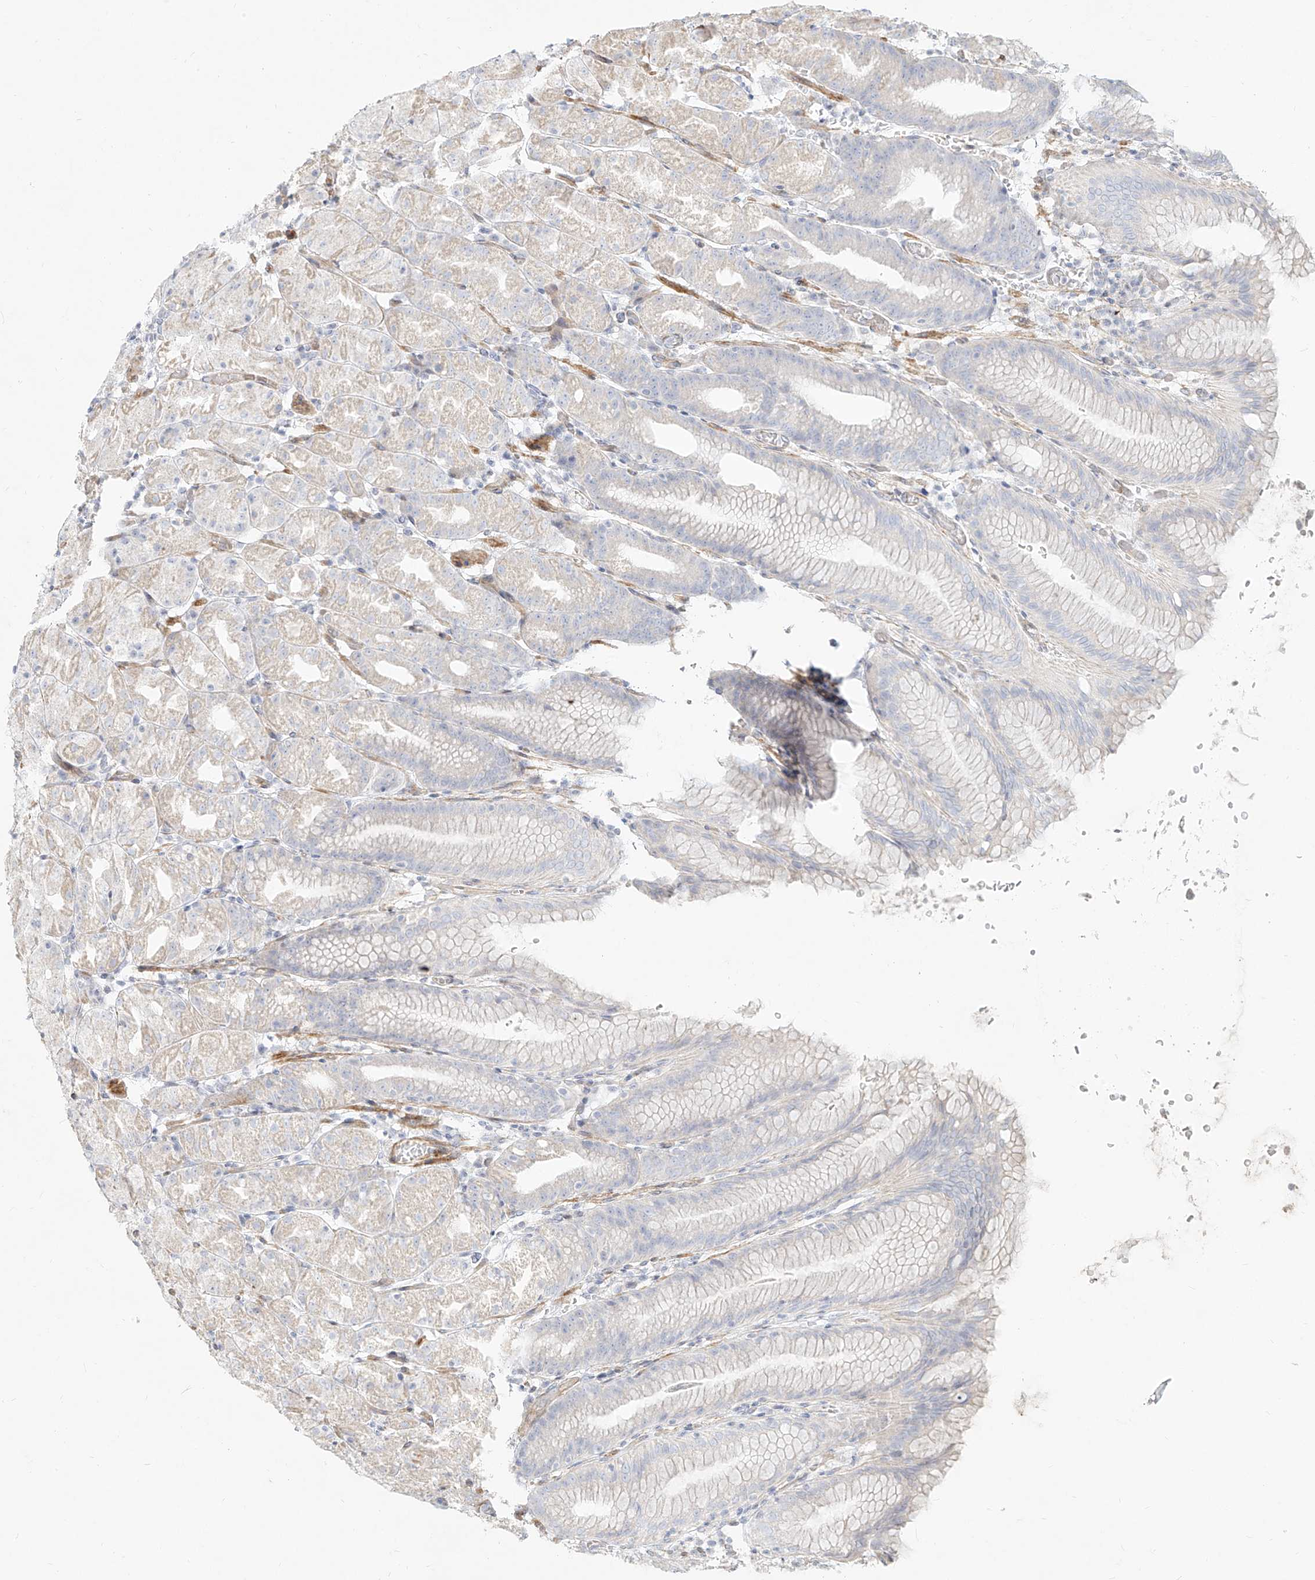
{"staining": {"intensity": "weak", "quantity": "<25%", "location": "cytoplasmic/membranous"}, "tissue": "stomach", "cell_type": "Glandular cells", "image_type": "normal", "snomed": [{"axis": "morphology", "description": "Normal tissue, NOS"}, {"axis": "topography", "description": "Stomach, upper"}], "caption": "A high-resolution photomicrograph shows immunohistochemistry staining of benign stomach, which demonstrates no significant positivity in glandular cells.", "gene": "ITPKB", "patient": {"sex": "male", "age": 48}}